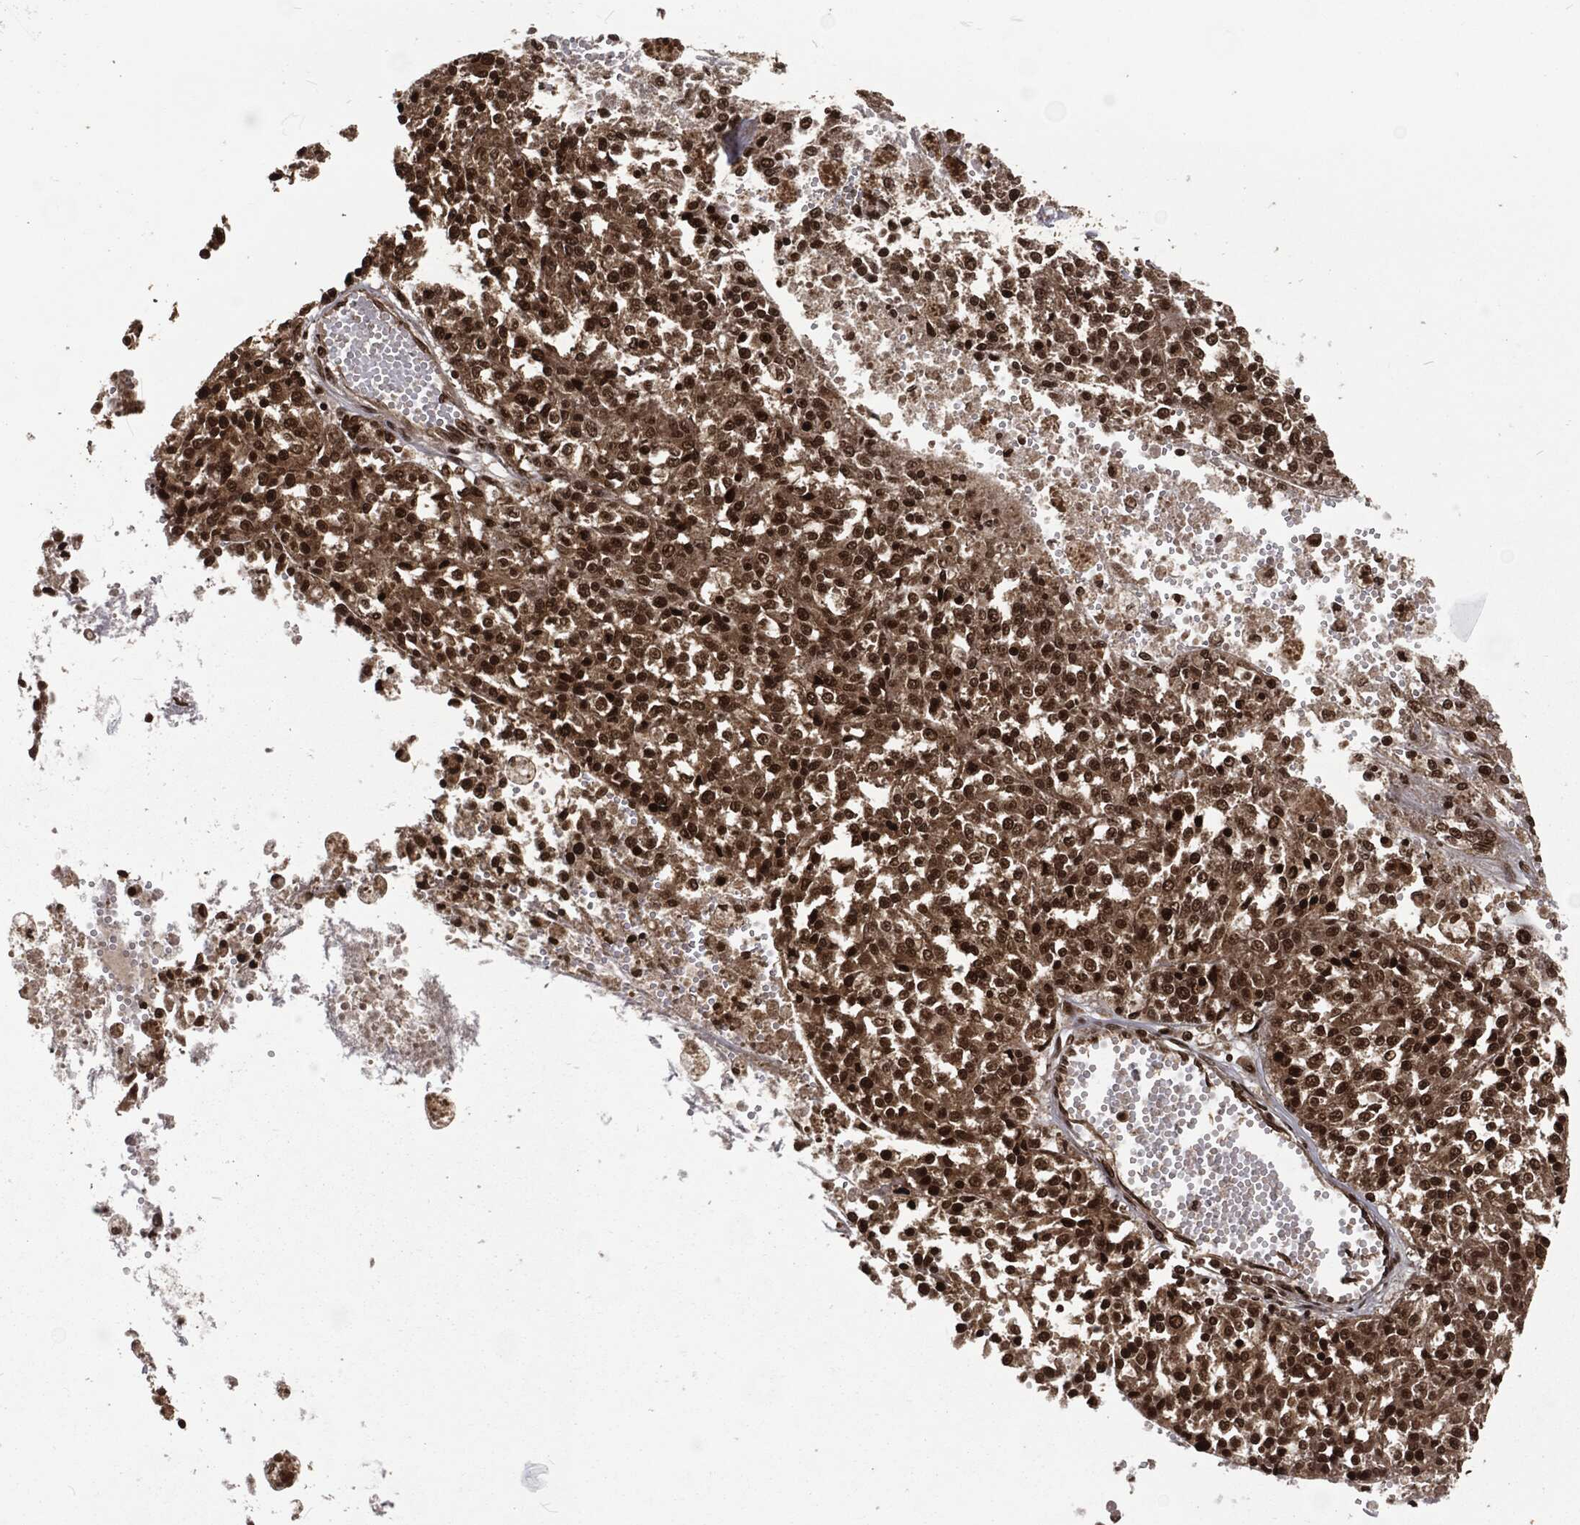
{"staining": {"intensity": "strong", "quantity": "25%-75%", "location": "nuclear"}, "tissue": "melanoma", "cell_type": "Tumor cells", "image_type": "cancer", "snomed": [{"axis": "morphology", "description": "Malignant melanoma, Metastatic site"}, {"axis": "topography", "description": "Lymph node"}], "caption": "Immunohistochemistry (DAB) staining of malignant melanoma (metastatic site) shows strong nuclear protein staining in about 25%-75% of tumor cells.", "gene": "NGRN", "patient": {"sex": "female", "age": 64}}